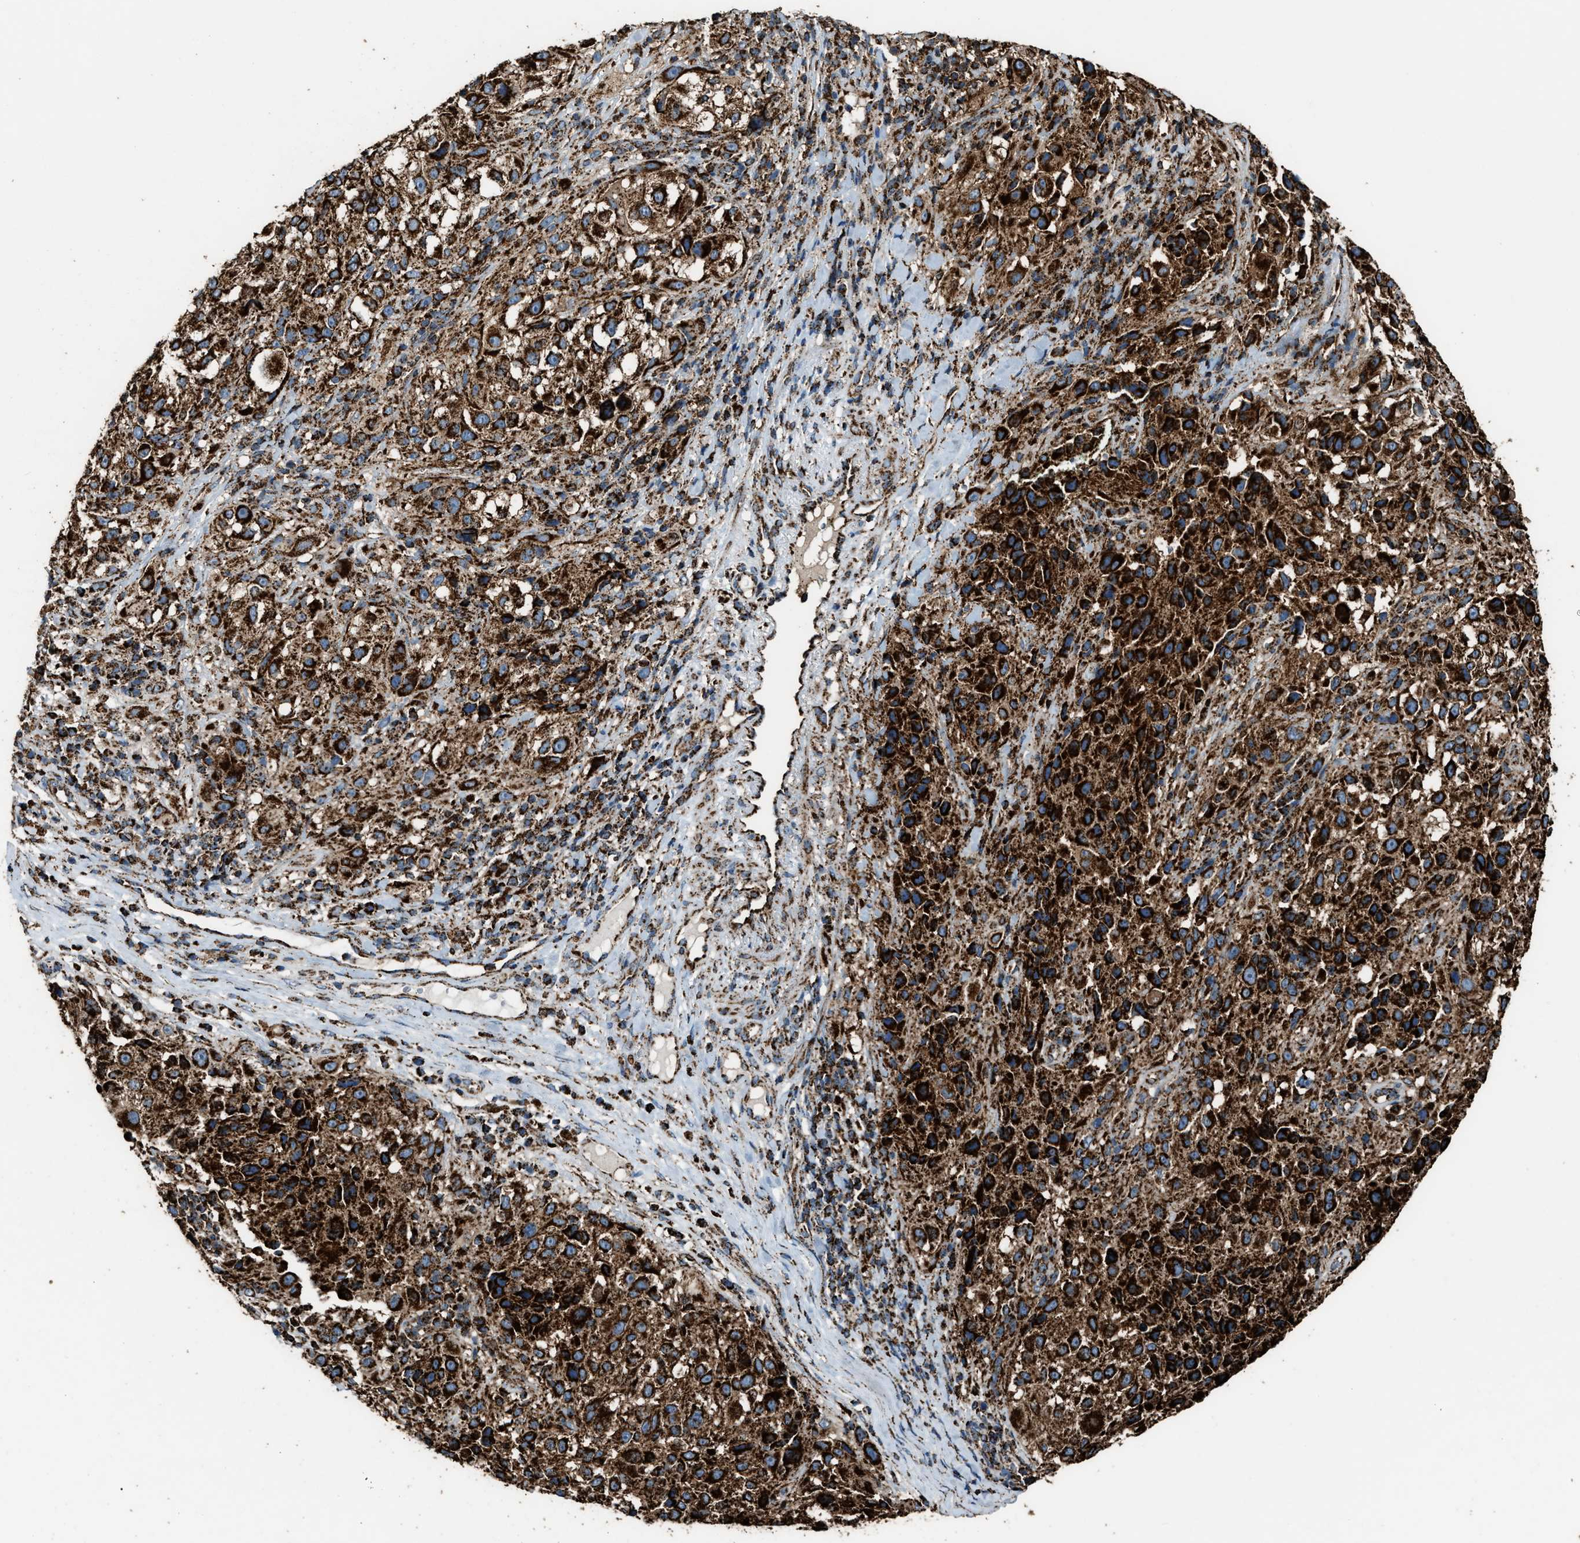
{"staining": {"intensity": "strong", "quantity": ">75%", "location": "cytoplasmic/membranous"}, "tissue": "melanoma", "cell_type": "Tumor cells", "image_type": "cancer", "snomed": [{"axis": "morphology", "description": "Necrosis, NOS"}, {"axis": "morphology", "description": "Malignant melanoma, NOS"}, {"axis": "topography", "description": "Skin"}], "caption": "Strong cytoplasmic/membranous expression is present in about >75% of tumor cells in malignant melanoma. (Brightfield microscopy of DAB IHC at high magnification).", "gene": "MDH2", "patient": {"sex": "female", "age": 87}}